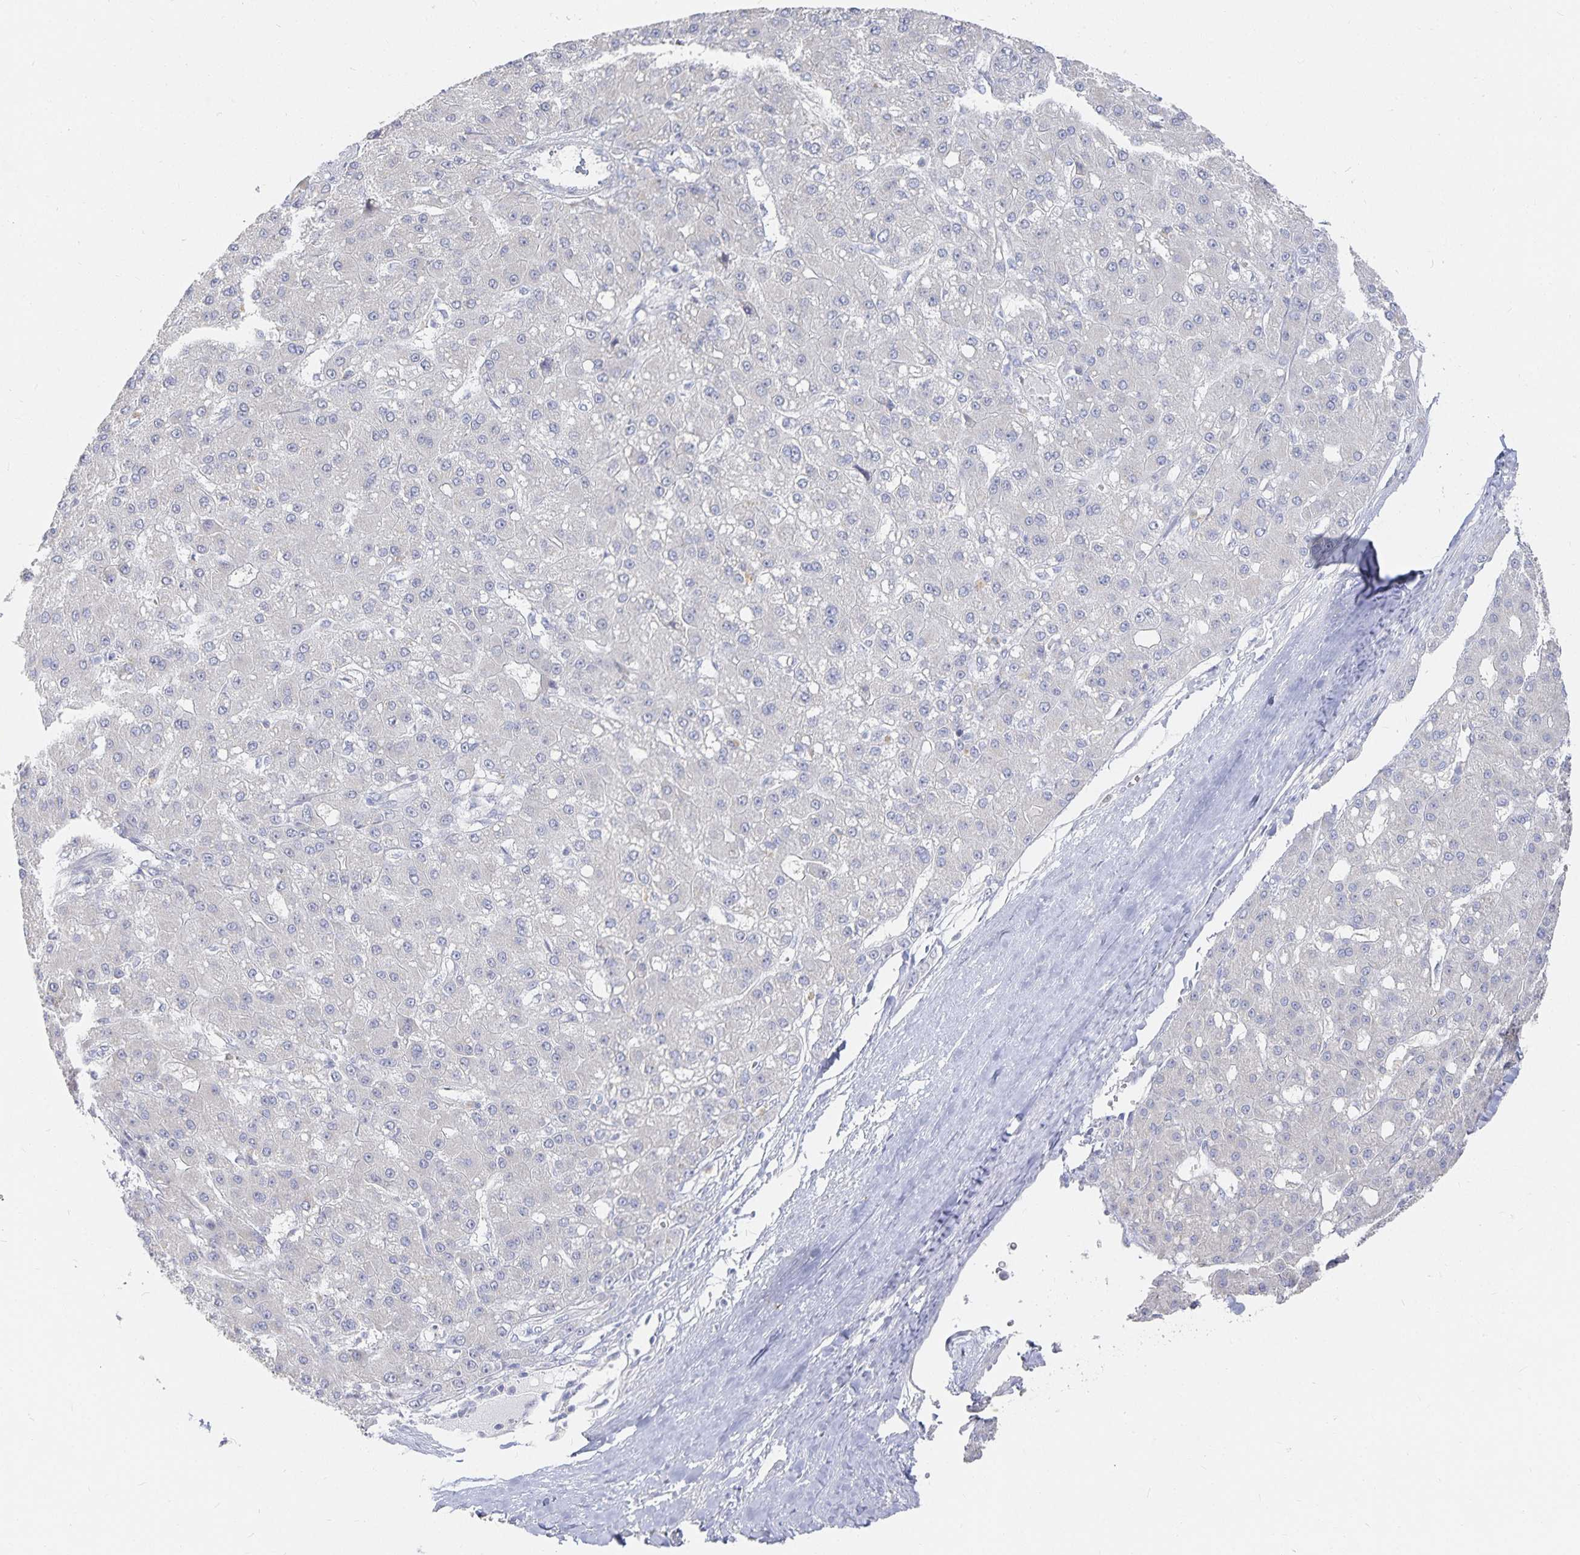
{"staining": {"intensity": "negative", "quantity": "none", "location": "none"}, "tissue": "liver cancer", "cell_type": "Tumor cells", "image_type": "cancer", "snomed": [{"axis": "morphology", "description": "Carcinoma, Hepatocellular, NOS"}, {"axis": "topography", "description": "Liver"}], "caption": "High power microscopy micrograph of an IHC micrograph of hepatocellular carcinoma (liver), revealing no significant positivity in tumor cells.", "gene": "DNAH9", "patient": {"sex": "male", "age": 67}}